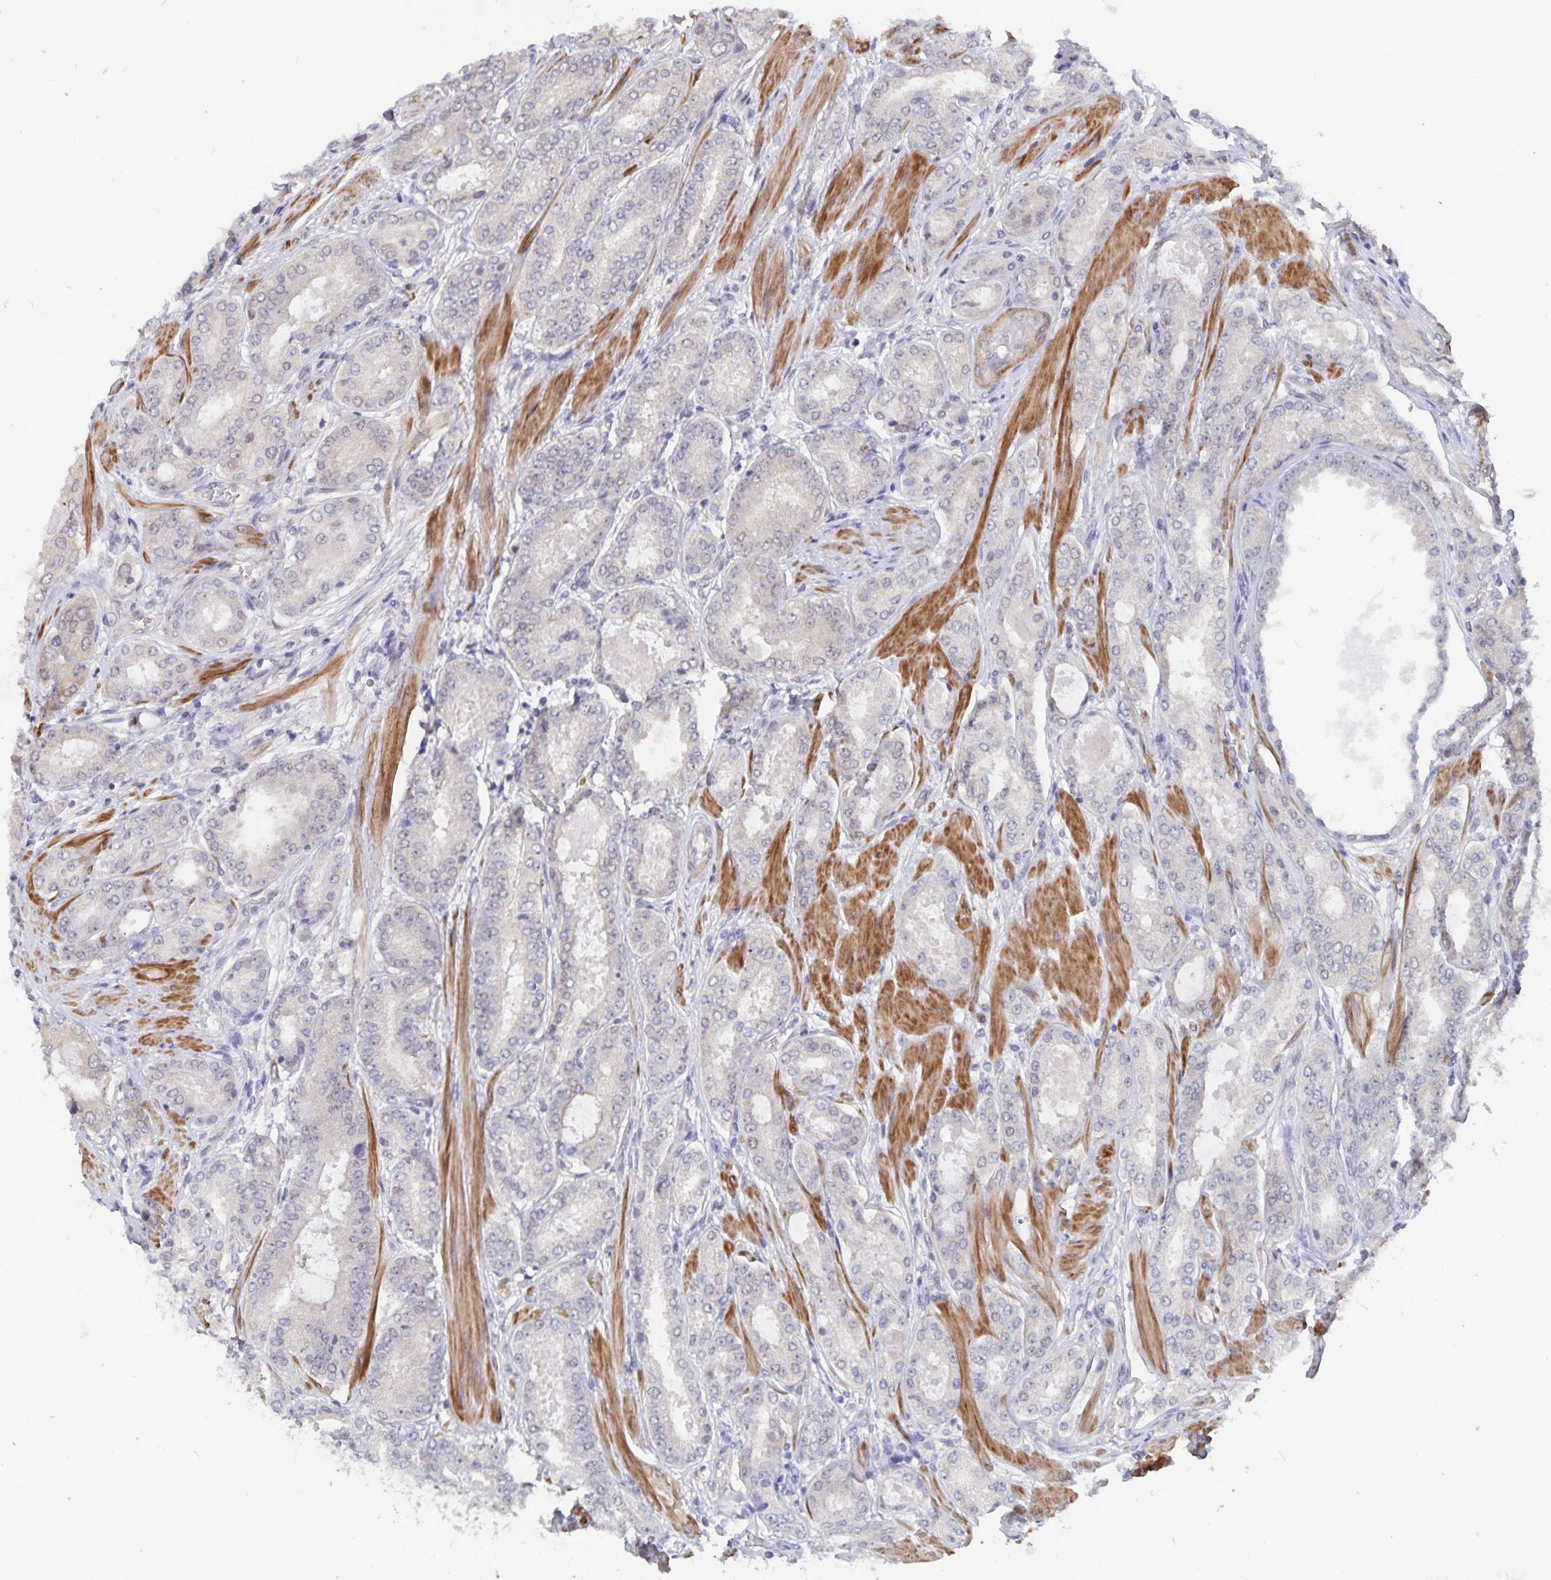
{"staining": {"intensity": "negative", "quantity": "none", "location": "none"}, "tissue": "prostate cancer", "cell_type": "Tumor cells", "image_type": "cancer", "snomed": [{"axis": "morphology", "description": "Adenocarcinoma, High grade"}, {"axis": "topography", "description": "Prostate"}], "caption": "A histopathology image of prostate high-grade adenocarcinoma stained for a protein exhibits no brown staining in tumor cells.", "gene": "BAG6", "patient": {"sex": "male", "age": 63}}